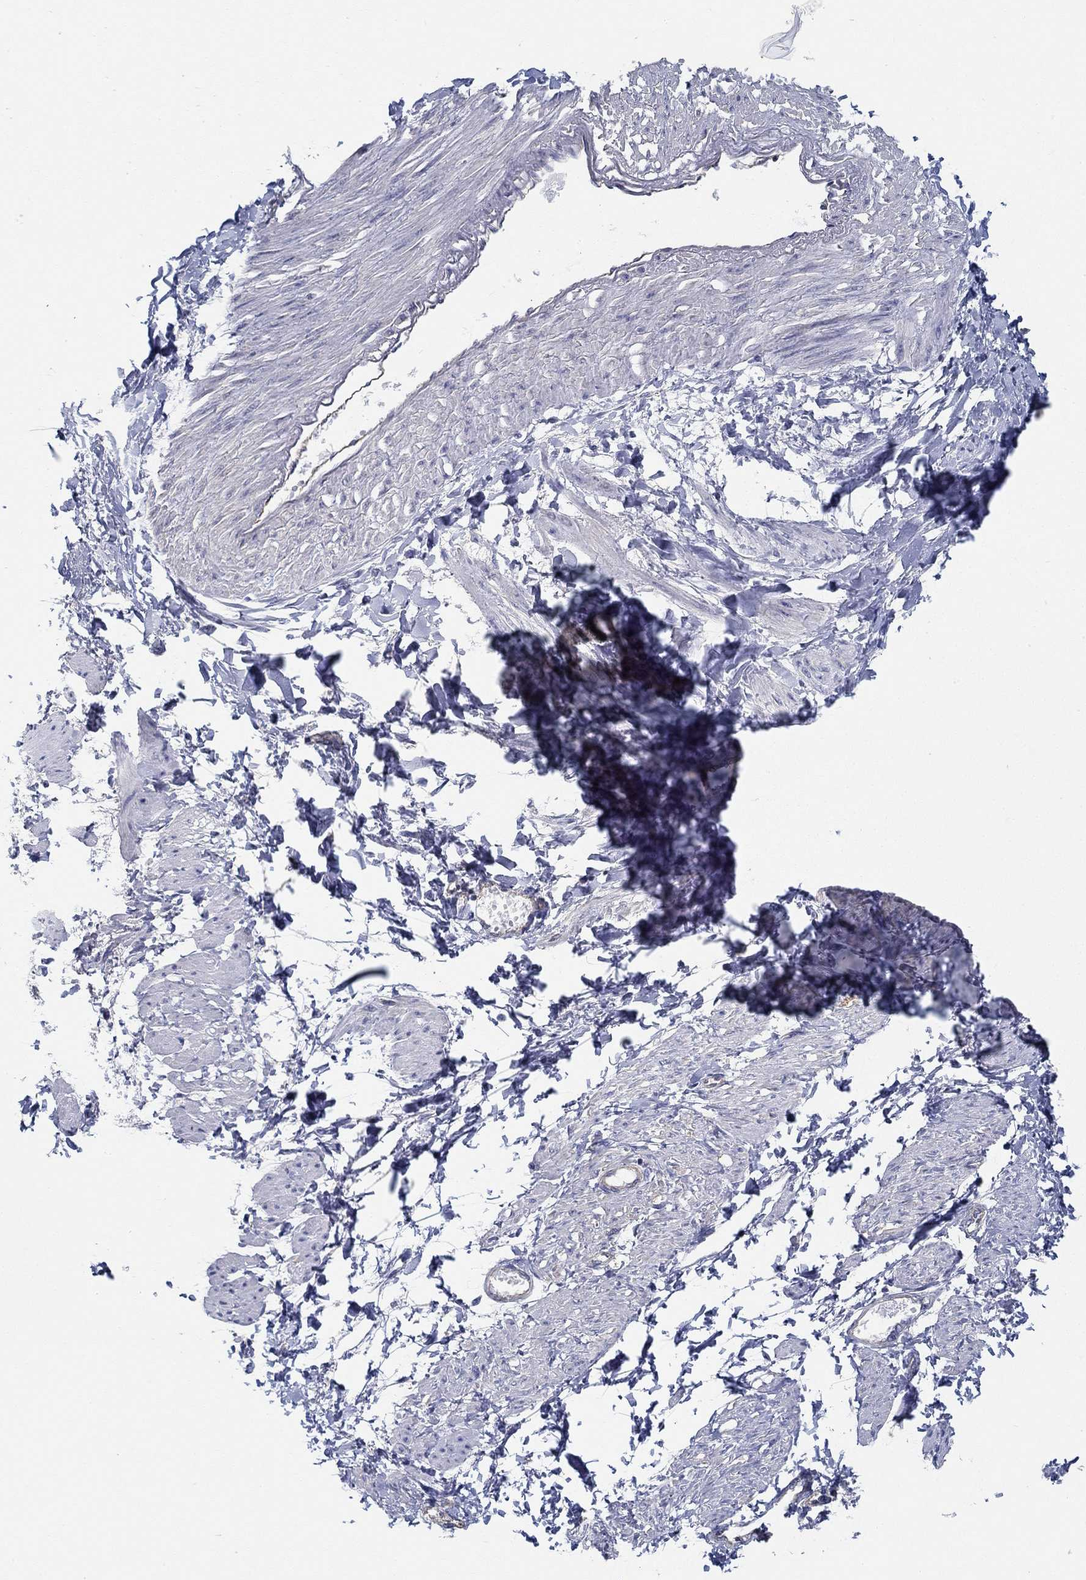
{"staining": {"intensity": "negative", "quantity": "none", "location": "none"}, "tissue": "smooth muscle", "cell_type": "Smooth muscle cells", "image_type": "normal", "snomed": [{"axis": "morphology", "description": "Normal tissue, NOS"}, {"axis": "topography", "description": "Smooth muscle"}, {"axis": "topography", "description": "Uterus"}], "caption": "Immunohistochemistry histopathology image of benign smooth muscle: human smooth muscle stained with DAB exhibits no significant protein positivity in smooth muscle cells.", "gene": "BBOF1", "patient": {"sex": "female", "age": 39}}